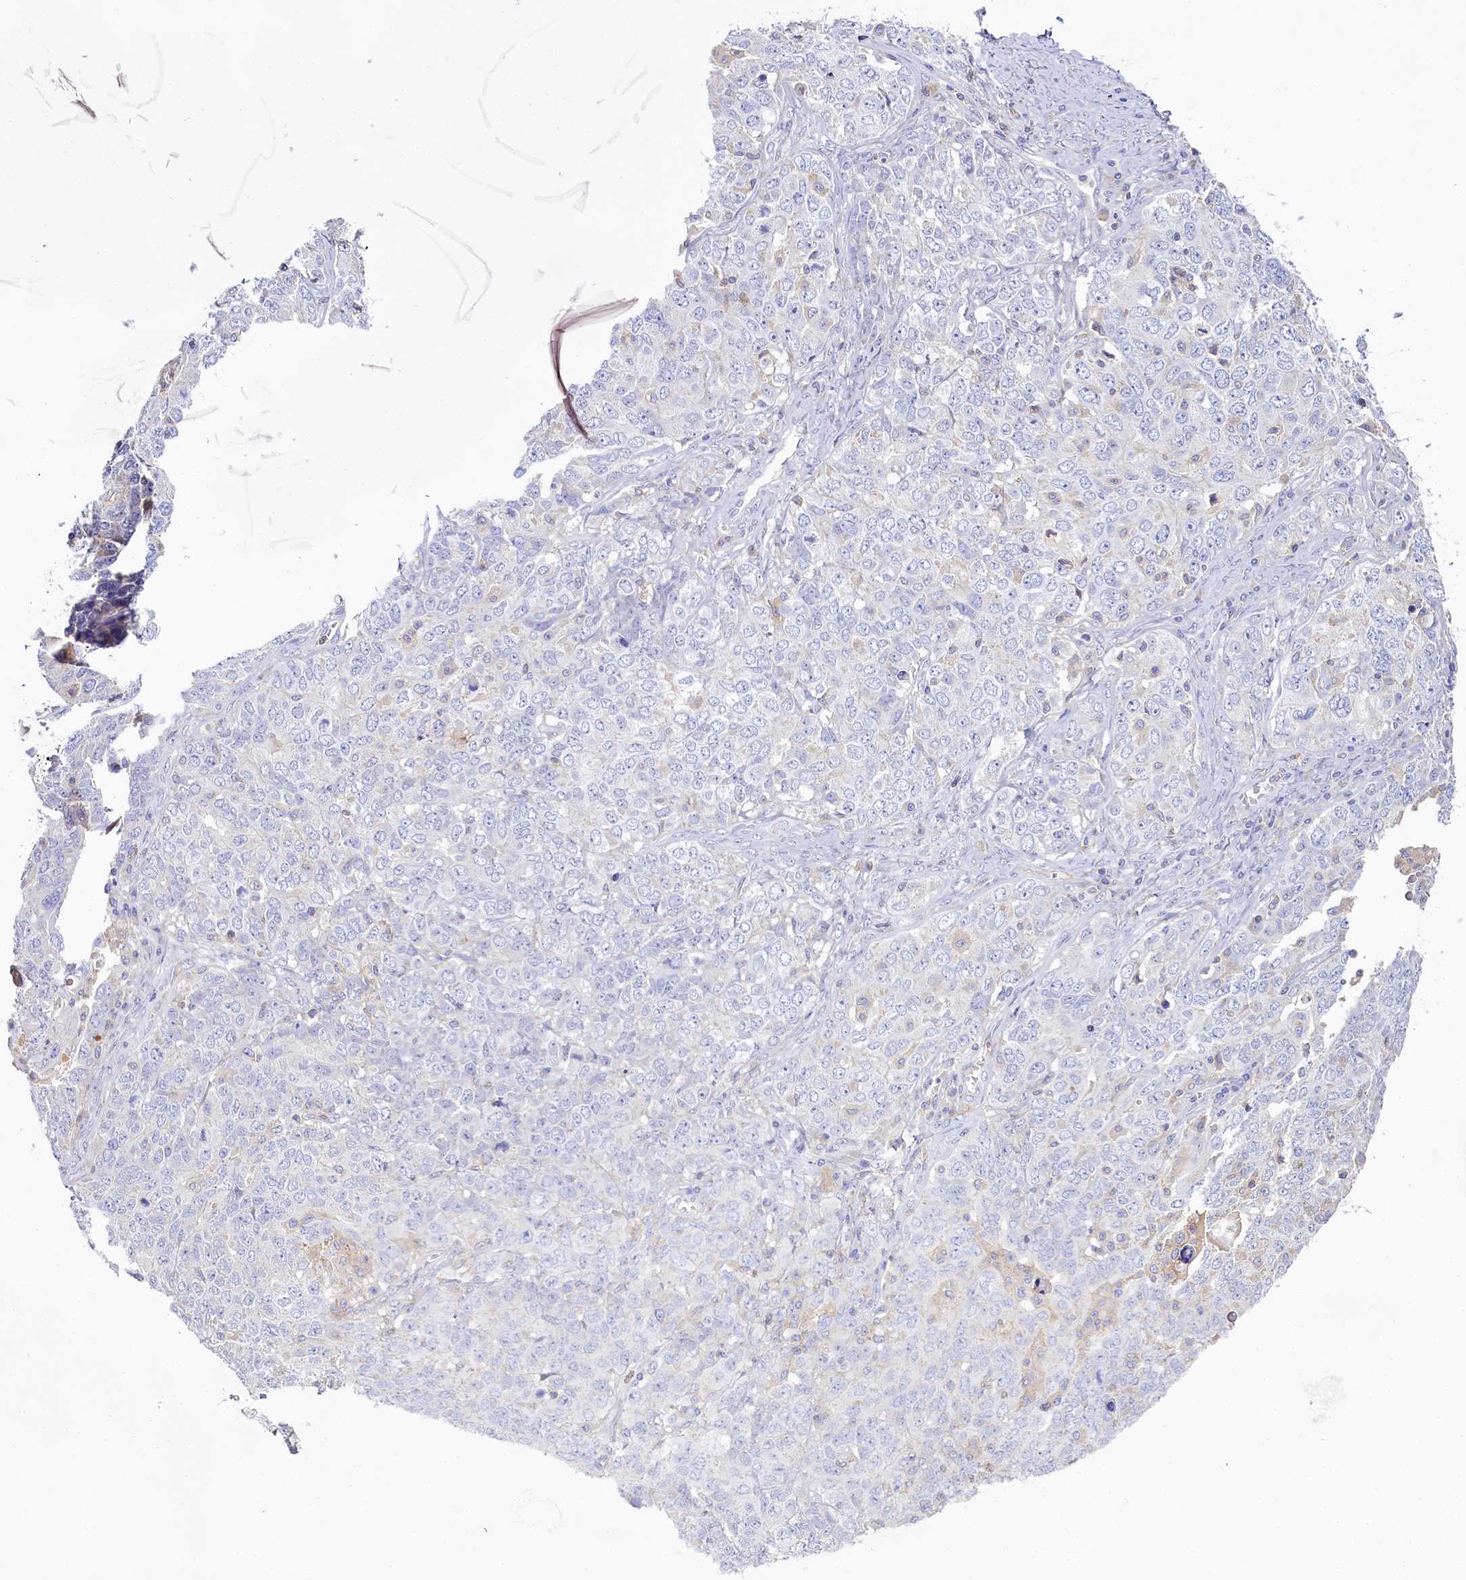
{"staining": {"intensity": "negative", "quantity": "none", "location": "none"}, "tissue": "ovarian cancer", "cell_type": "Tumor cells", "image_type": "cancer", "snomed": [{"axis": "morphology", "description": "Carcinoma, endometroid"}, {"axis": "topography", "description": "Ovary"}], "caption": "Immunohistochemistry (IHC) photomicrograph of neoplastic tissue: human ovarian endometroid carcinoma stained with DAB displays no significant protein staining in tumor cells.", "gene": "FGFR2", "patient": {"sex": "female", "age": 62}}